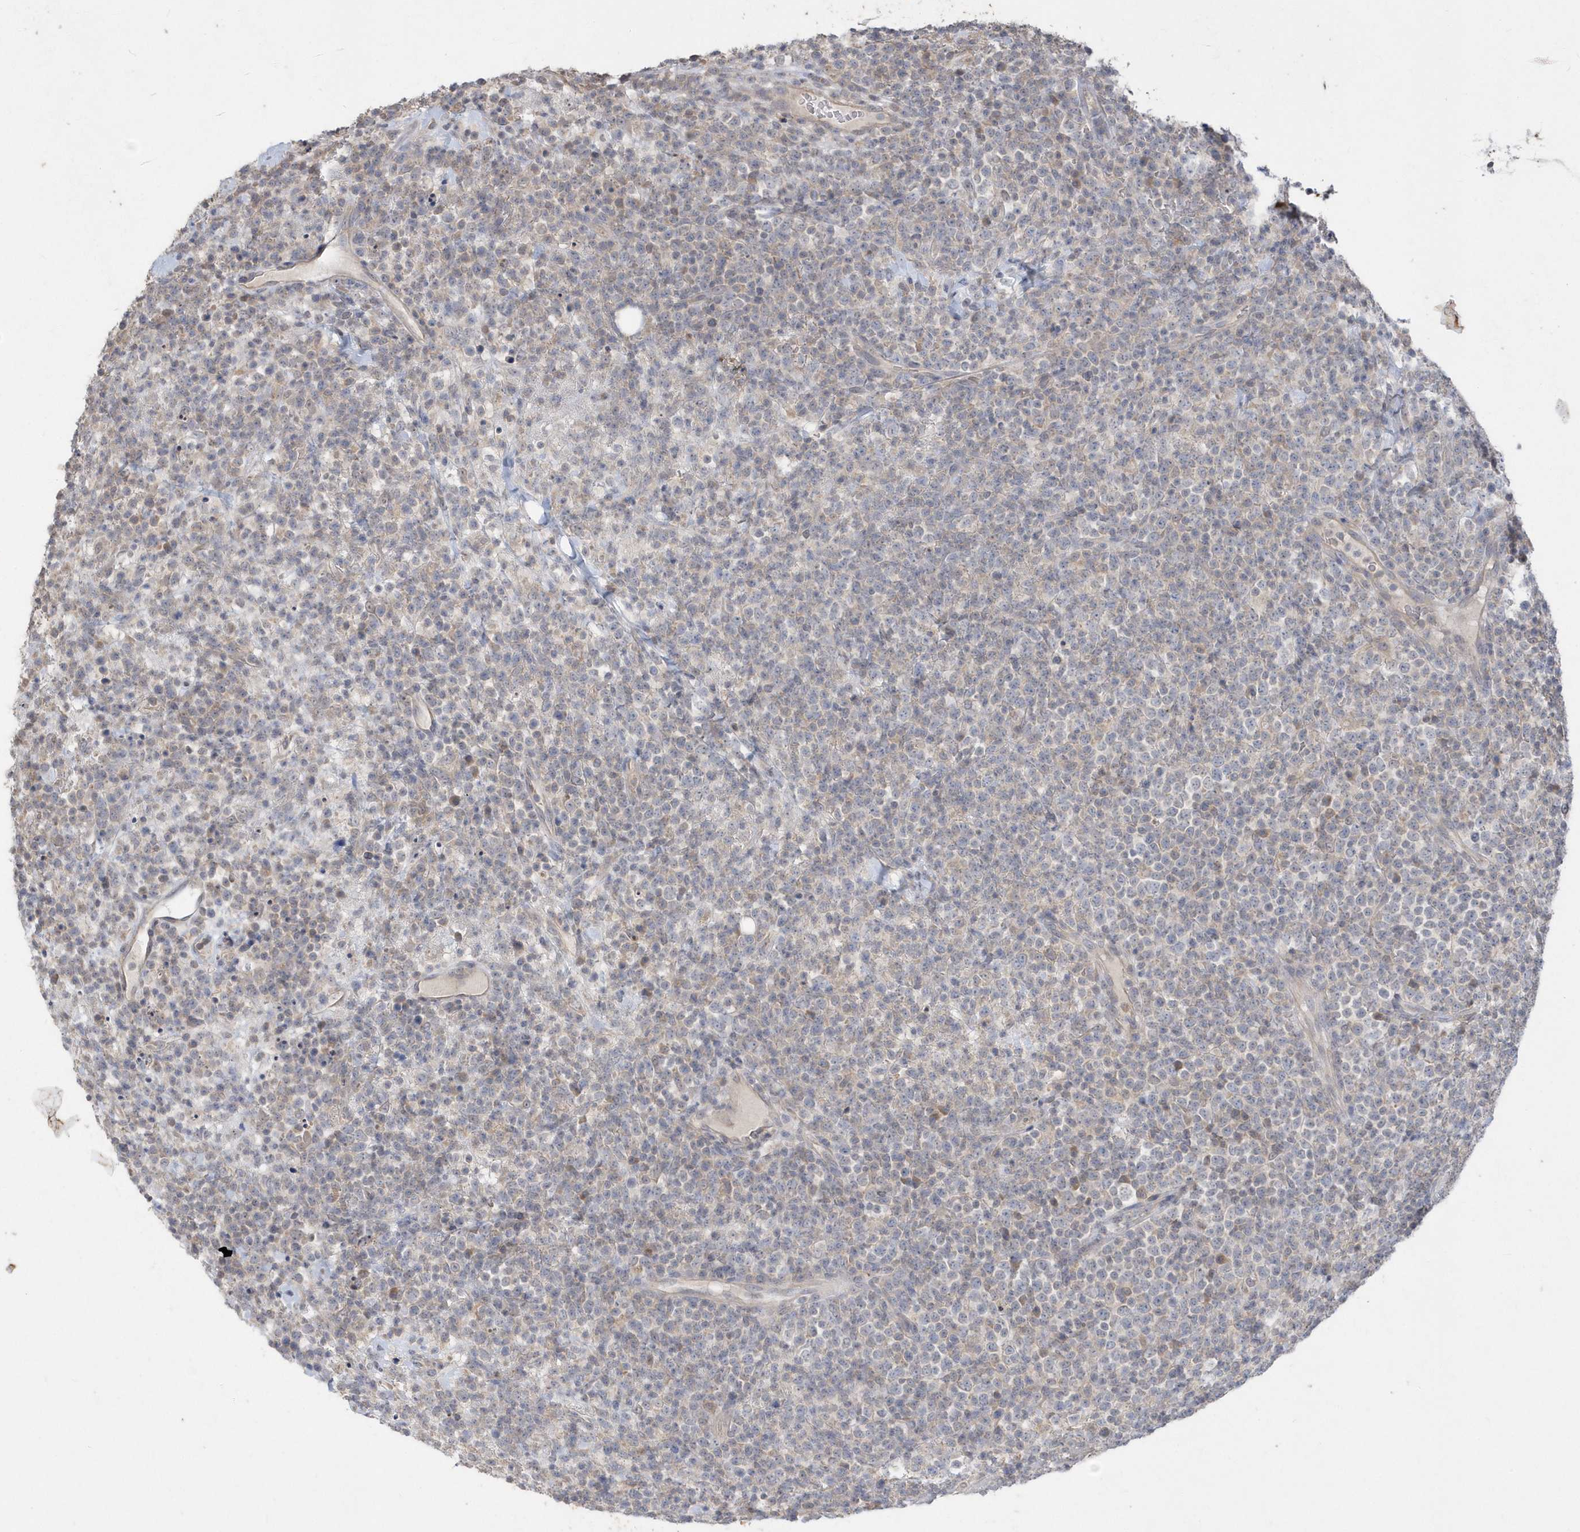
{"staining": {"intensity": "weak", "quantity": "25%-75%", "location": "cytoplasmic/membranous"}, "tissue": "lymphoma", "cell_type": "Tumor cells", "image_type": "cancer", "snomed": [{"axis": "morphology", "description": "Malignant lymphoma, non-Hodgkin's type, High grade"}, {"axis": "topography", "description": "Colon"}], "caption": "Immunohistochemistry (IHC) image of neoplastic tissue: human high-grade malignant lymphoma, non-Hodgkin's type stained using IHC exhibits low levels of weak protein expression localized specifically in the cytoplasmic/membranous of tumor cells, appearing as a cytoplasmic/membranous brown color.", "gene": "AKR7A2", "patient": {"sex": "female", "age": 53}}